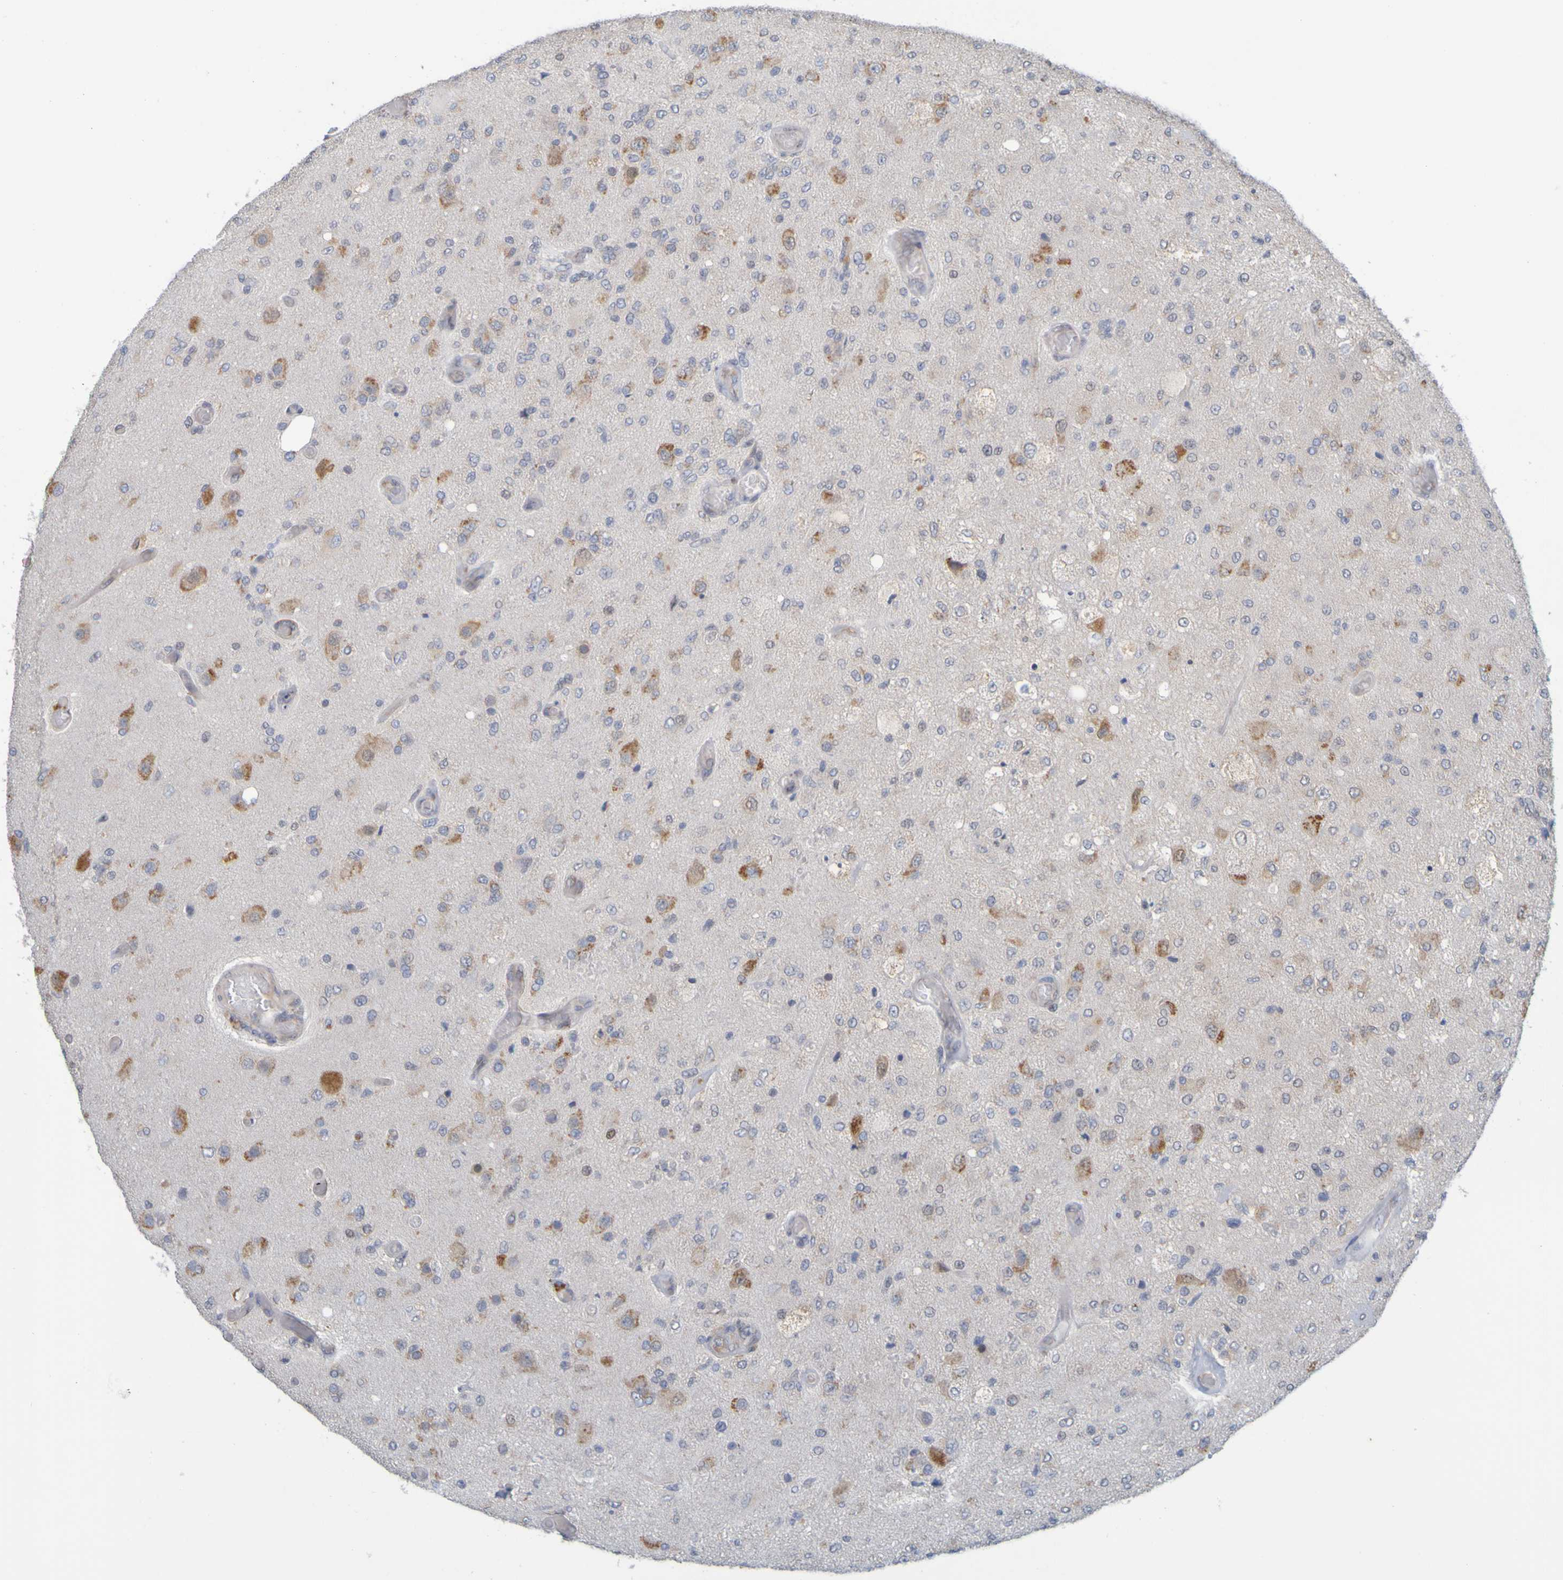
{"staining": {"intensity": "moderate", "quantity": "25%-75%", "location": "cytoplasmic/membranous"}, "tissue": "glioma", "cell_type": "Tumor cells", "image_type": "cancer", "snomed": [{"axis": "morphology", "description": "Normal tissue, NOS"}, {"axis": "morphology", "description": "Glioma, malignant, High grade"}, {"axis": "topography", "description": "Cerebral cortex"}], "caption": "This histopathology image exhibits immunohistochemistry (IHC) staining of human high-grade glioma (malignant), with medium moderate cytoplasmic/membranous expression in approximately 25%-75% of tumor cells.", "gene": "MOGS", "patient": {"sex": "male", "age": 77}}